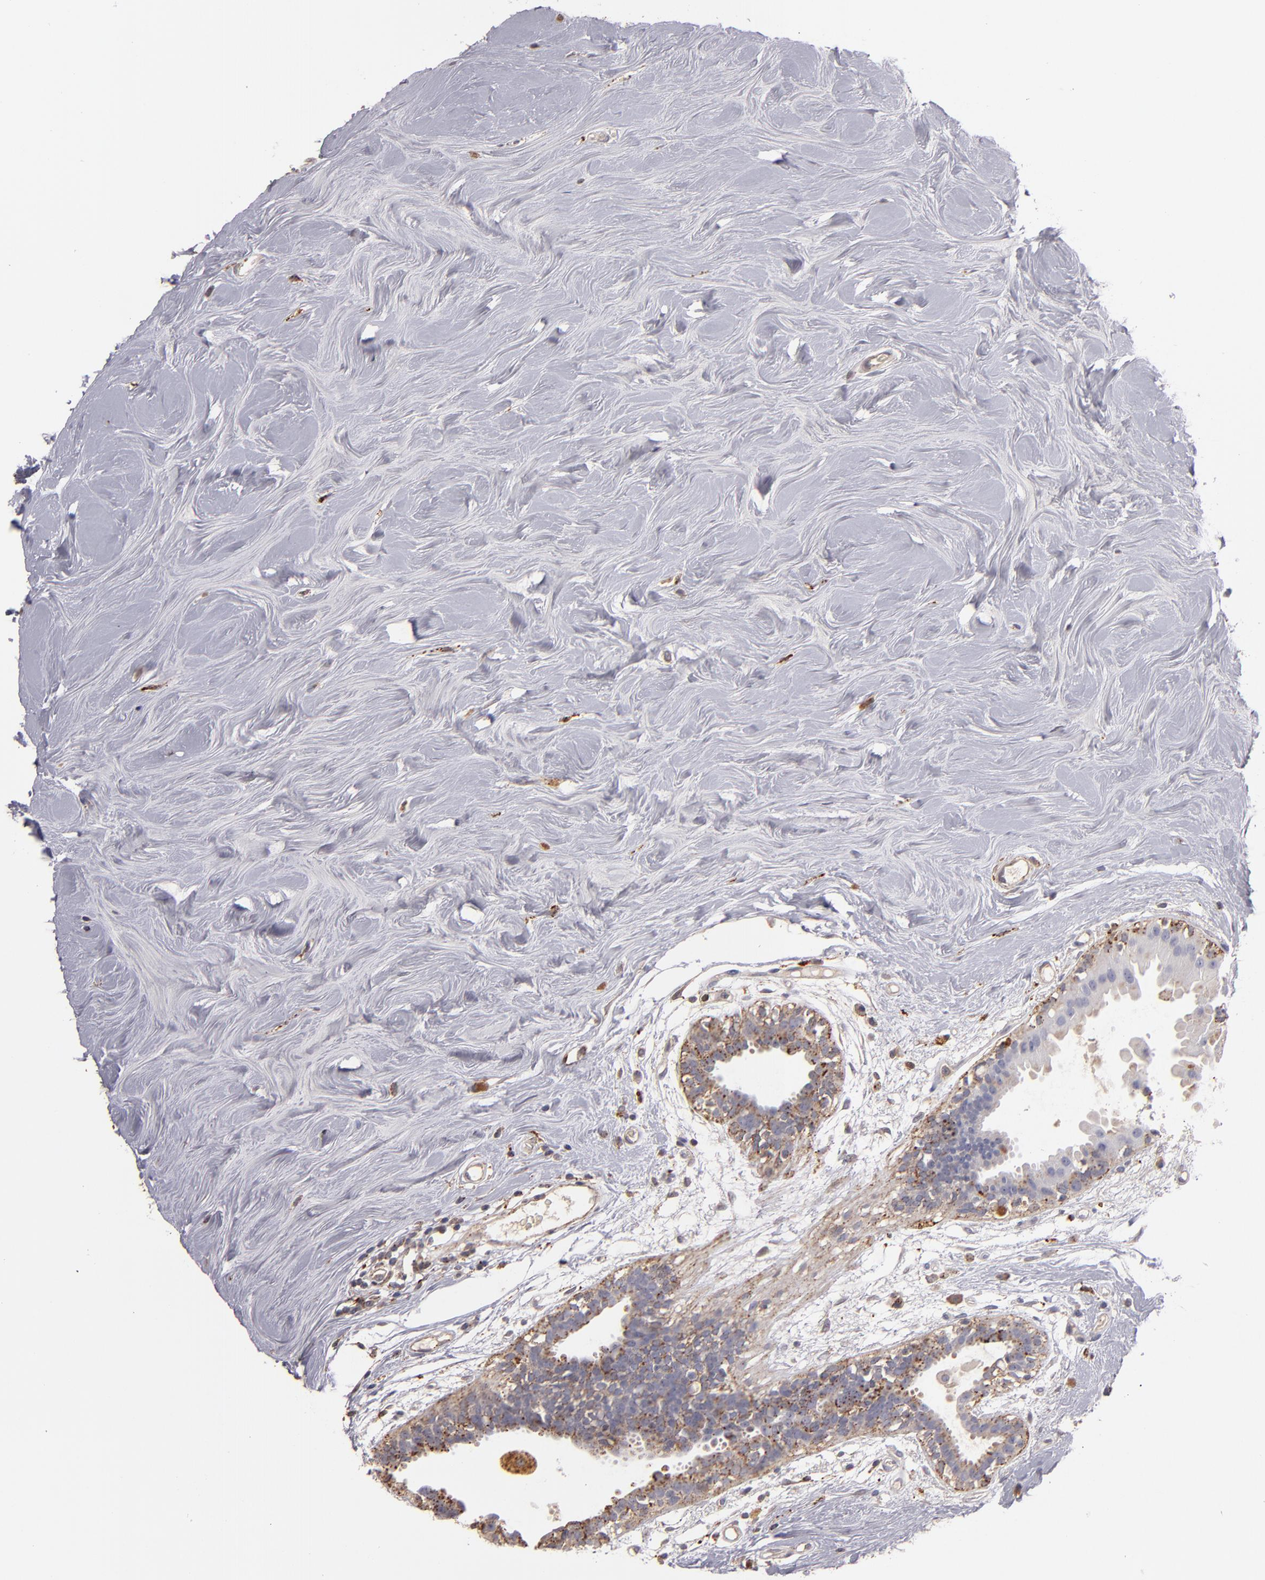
{"staining": {"intensity": "weak", "quantity": ">75%", "location": "cytoplasmic/membranous"}, "tissue": "breast cancer", "cell_type": "Tumor cells", "image_type": "cancer", "snomed": [{"axis": "morphology", "description": "Duct carcinoma"}, {"axis": "topography", "description": "Breast"}], "caption": "Immunohistochemical staining of breast cancer (invasive ductal carcinoma) displays low levels of weak cytoplasmic/membranous expression in approximately >75% of tumor cells.", "gene": "TRAF1", "patient": {"sex": "female", "age": 40}}